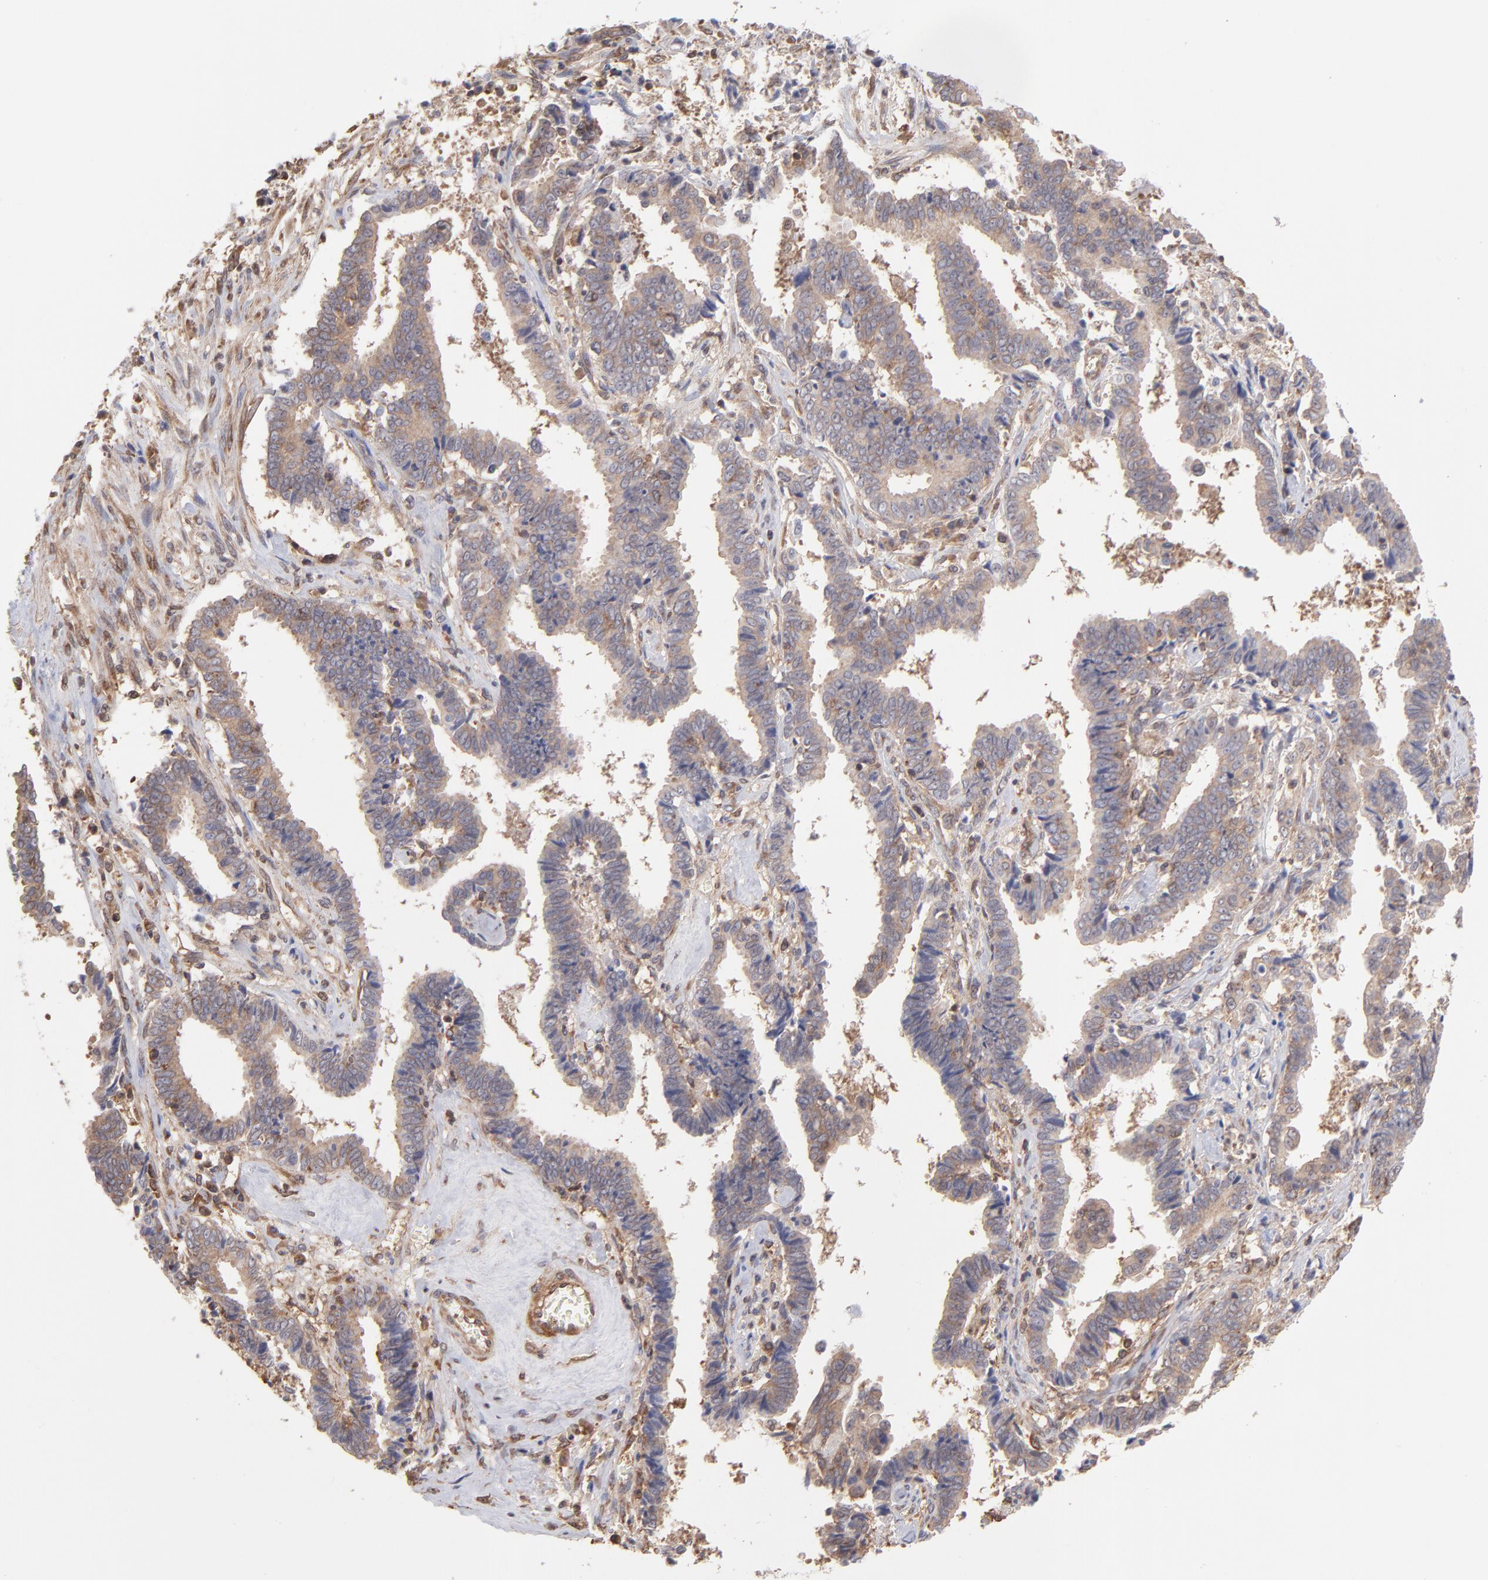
{"staining": {"intensity": "weak", "quantity": ">75%", "location": "cytoplasmic/membranous"}, "tissue": "liver cancer", "cell_type": "Tumor cells", "image_type": "cancer", "snomed": [{"axis": "morphology", "description": "Cholangiocarcinoma"}, {"axis": "topography", "description": "Liver"}], "caption": "Liver cancer (cholangiocarcinoma) stained with a protein marker shows weak staining in tumor cells.", "gene": "MAPRE1", "patient": {"sex": "male", "age": 57}}